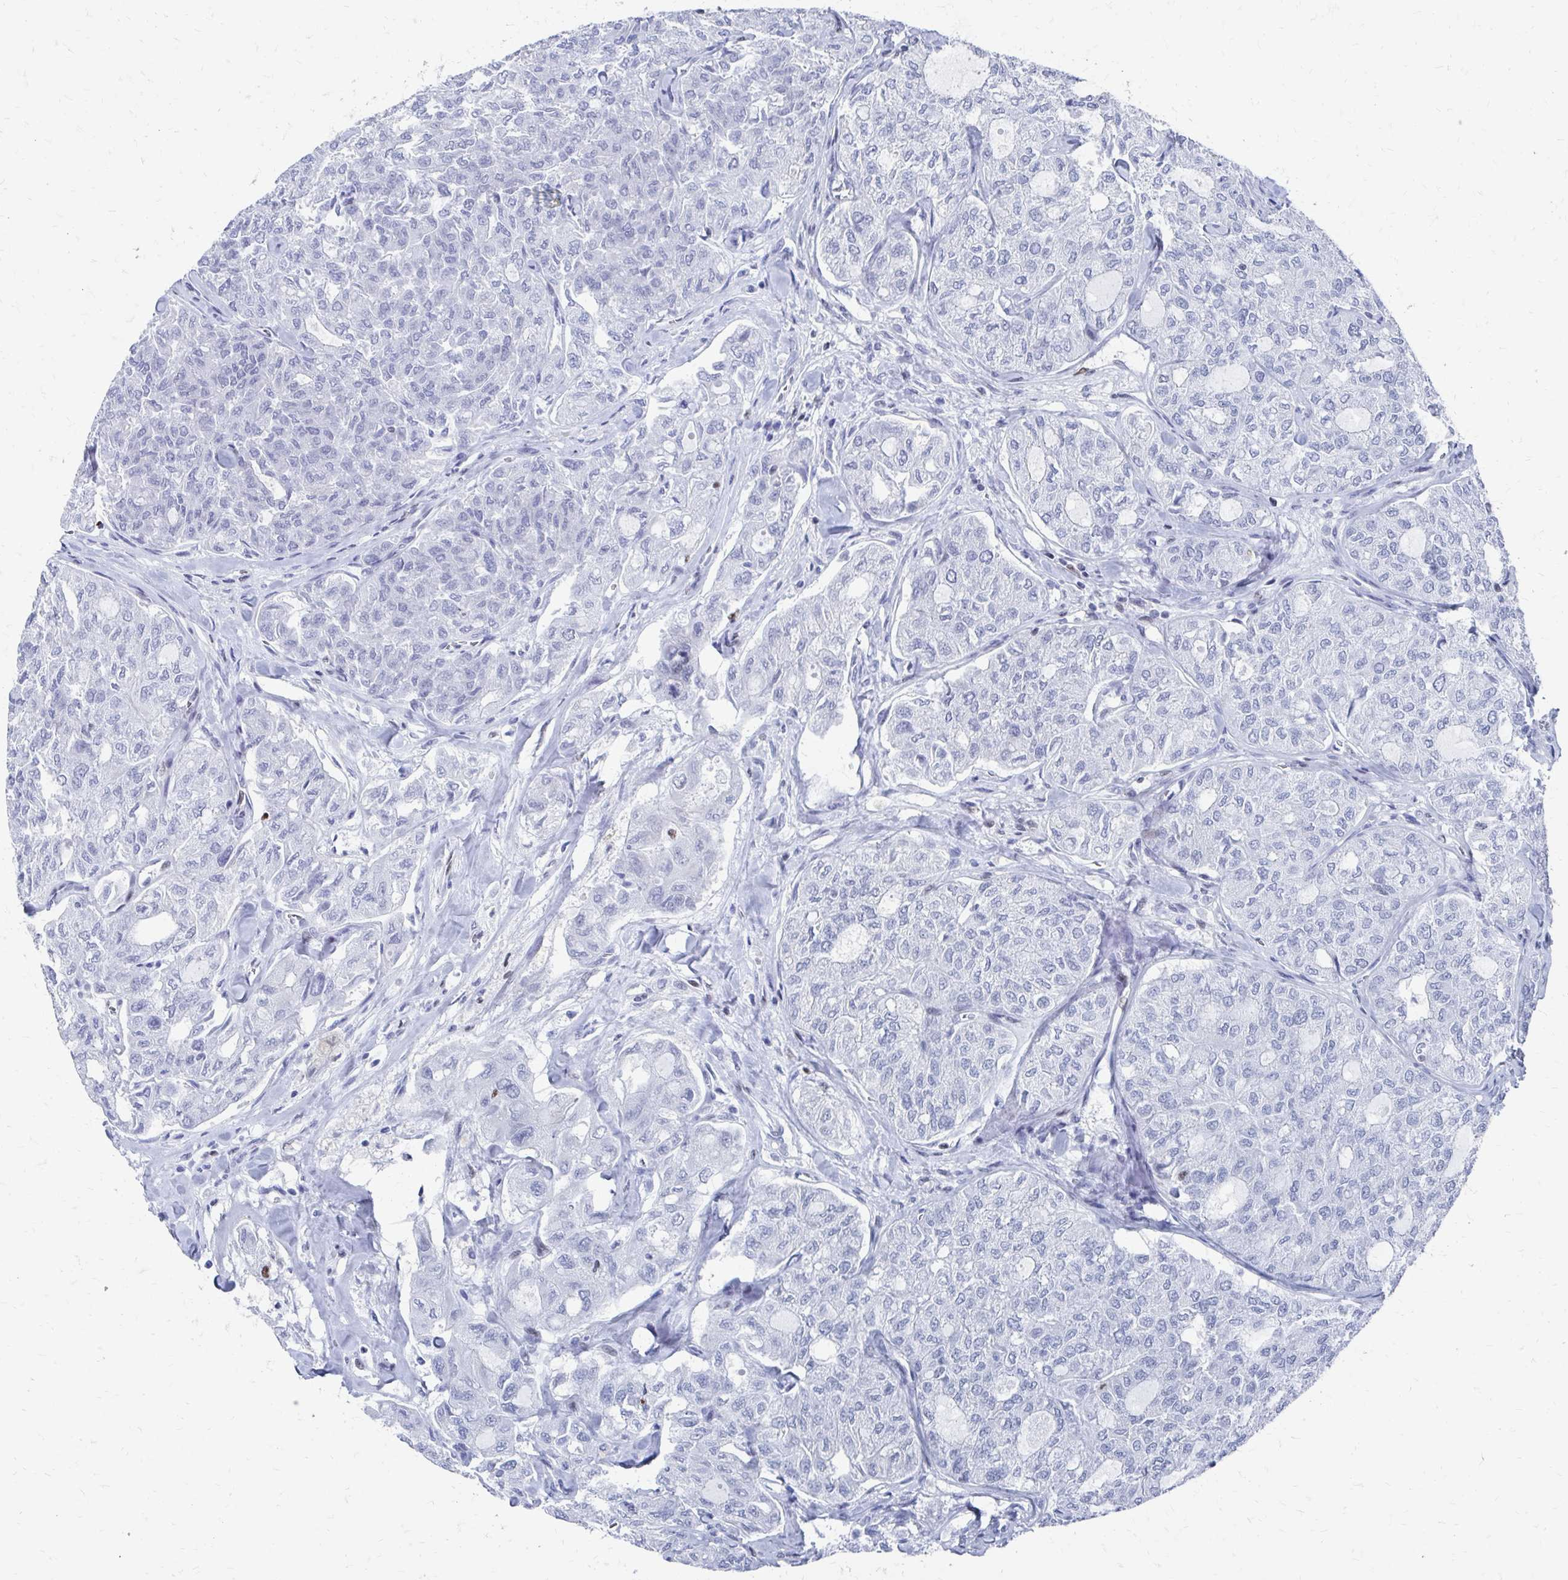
{"staining": {"intensity": "negative", "quantity": "none", "location": "none"}, "tissue": "thyroid cancer", "cell_type": "Tumor cells", "image_type": "cancer", "snomed": [{"axis": "morphology", "description": "Follicular adenoma carcinoma, NOS"}, {"axis": "topography", "description": "Thyroid gland"}], "caption": "An immunohistochemistry micrograph of follicular adenoma carcinoma (thyroid) is shown. There is no staining in tumor cells of follicular adenoma carcinoma (thyroid).", "gene": "CDIN1", "patient": {"sex": "male", "age": 75}}